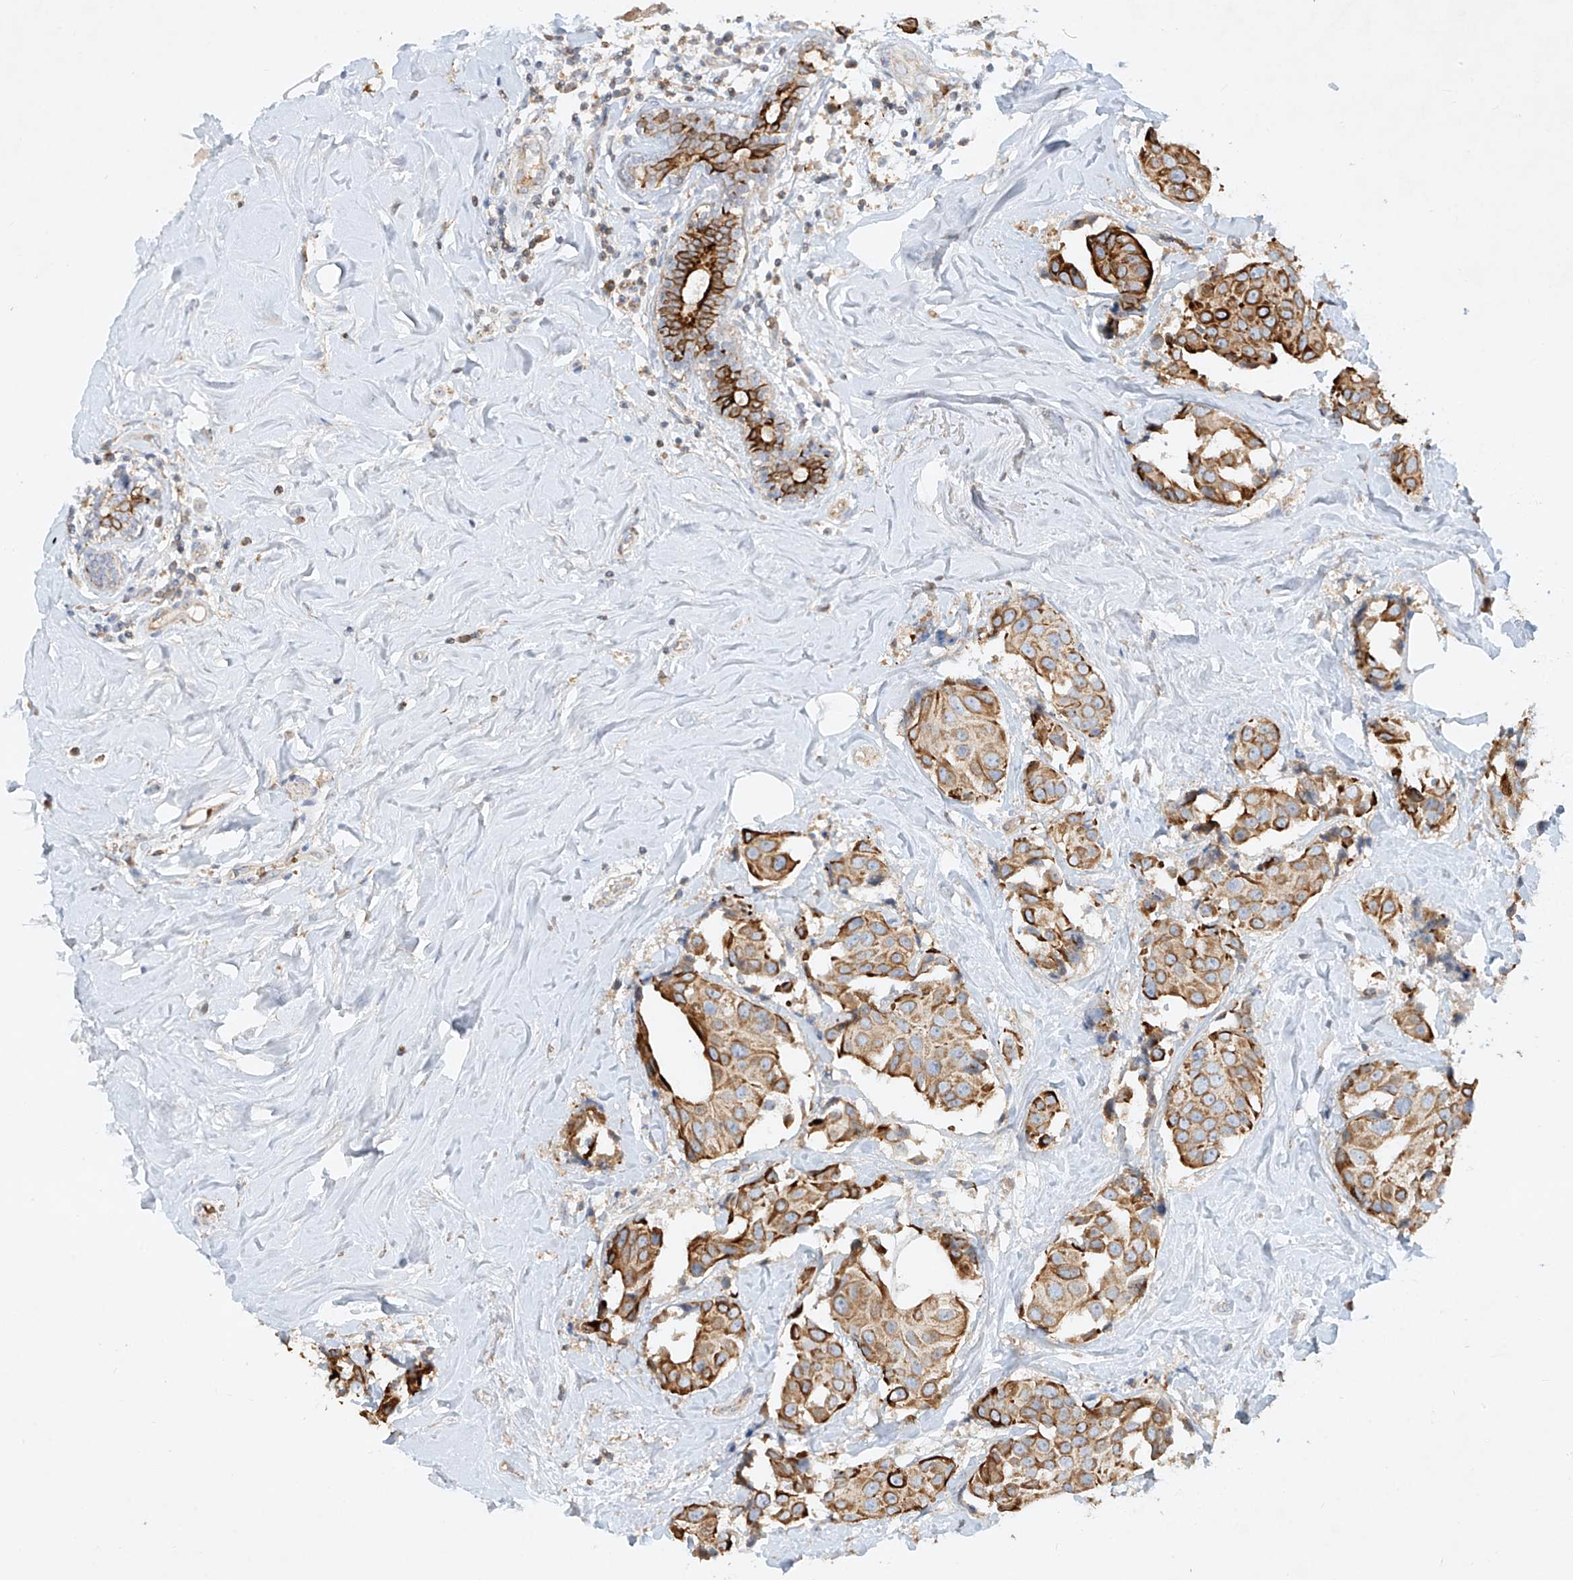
{"staining": {"intensity": "strong", "quantity": "25%-75%", "location": "cytoplasmic/membranous"}, "tissue": "breast cancer", "cell_type": "Tumor cells", "image_type": "cancer", "snomed": [{"axis": "morphology", "description": "Normal tissue, NOS"}, {"axis": "morphology", "description": "Duct carcinoma"}, {"axis": "topography", "description": "Breast"}], "caption": "This is an image of immunohistochemistry staining of breast cancer, which shows strong positivity in the cytoplasmic/membranous of tumor cells.", "gene": "KPNA7", "patient": {"sex": "female", "age": 39}}